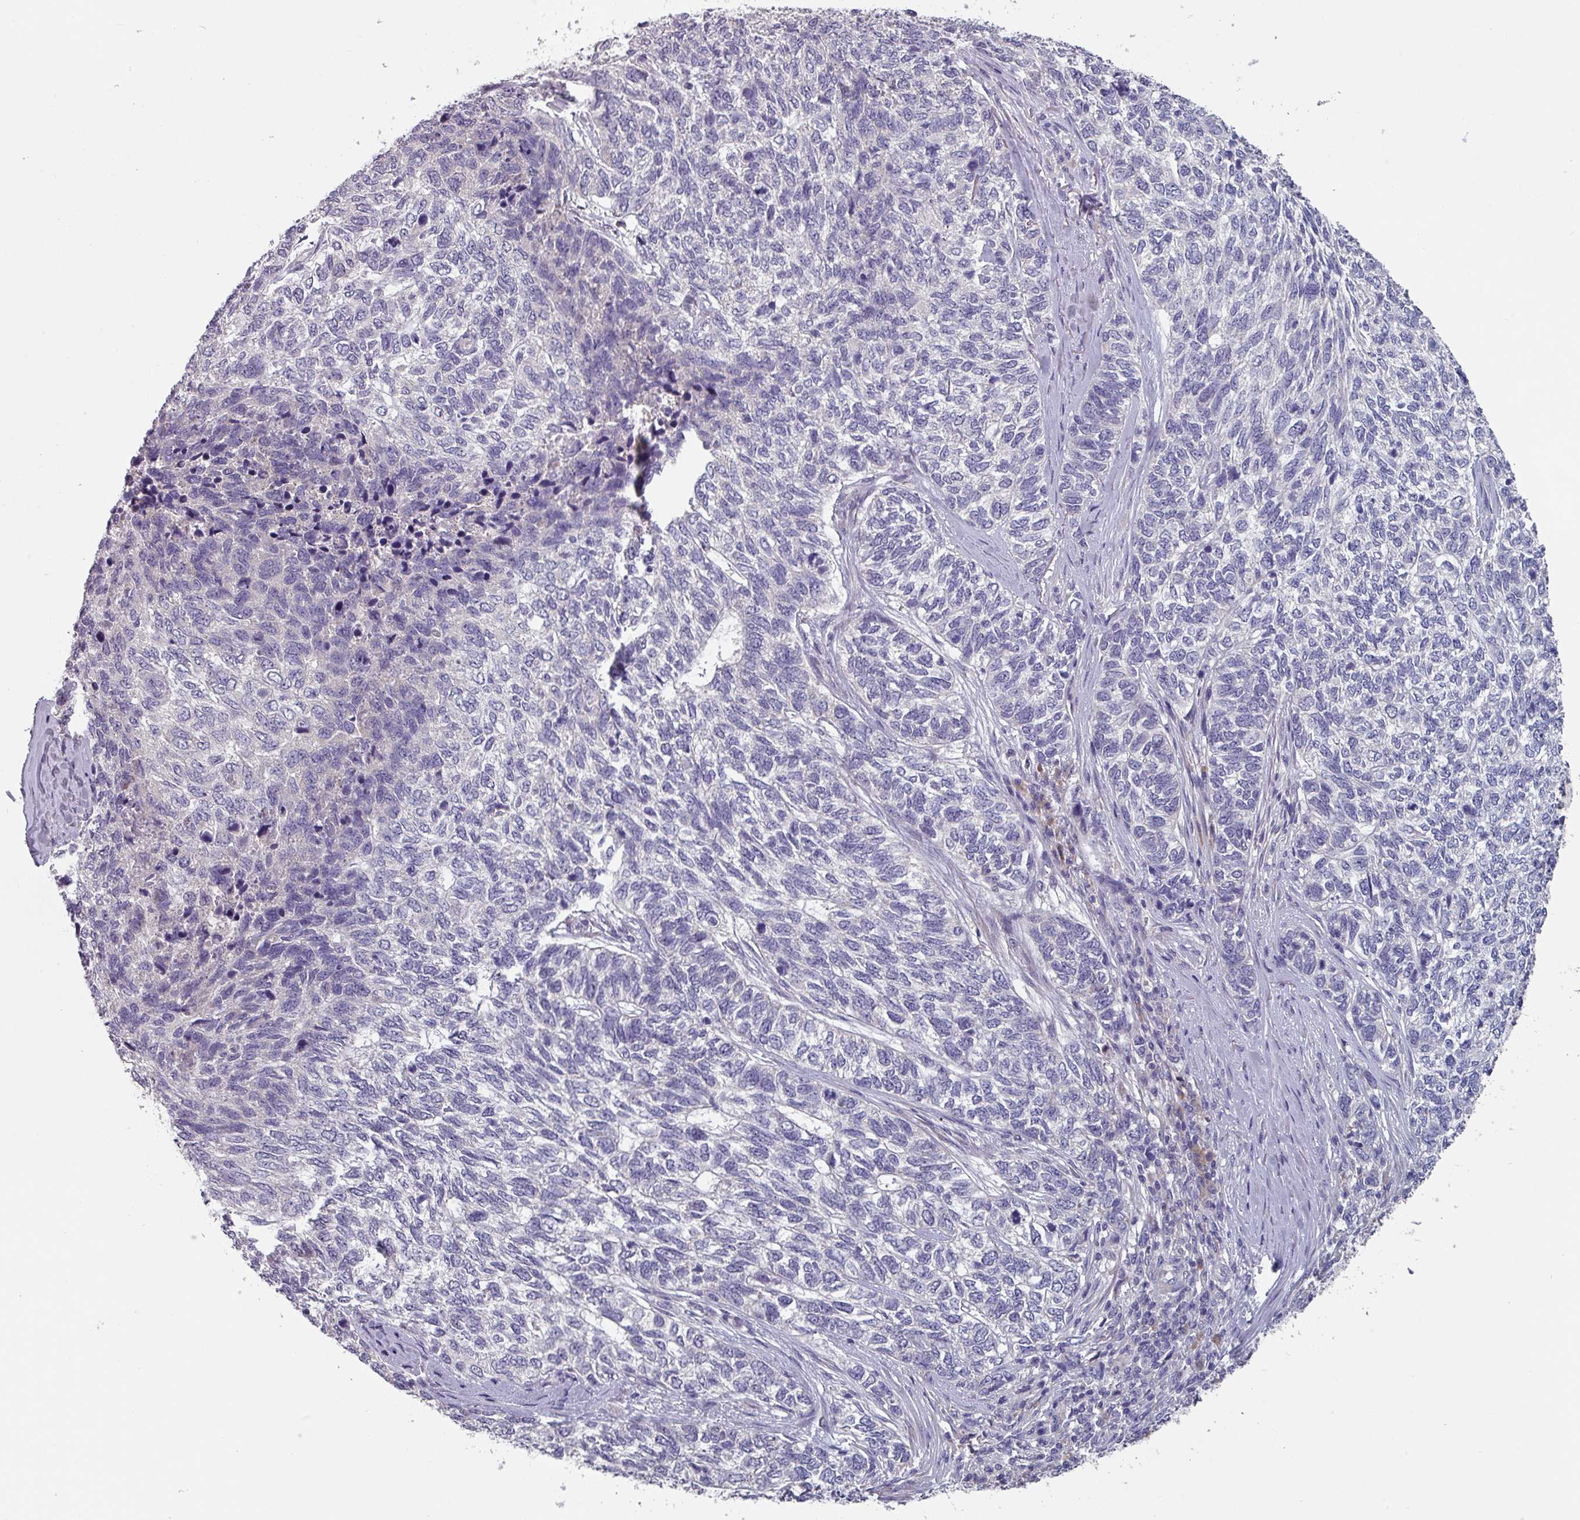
{"staining": {"intensity": "negative", "quantity": "none", "location": "none"}, "tissue": "skin cancer", "cell_type": "Tumor cells", "image_type": "cancer", "snomed": [{"axis": "morphology", "description": "Basal cell carcinoma"}, {"axis": "topography", "description": "Skin"}], "caption": "This is a image of immunohistochemistry (IHC) staining of basal cell carcinoma (skin), which shows no expression in tumor cells.", "gene": "PRAMEF8", "patient": {"sex": "female", "age": 65}}